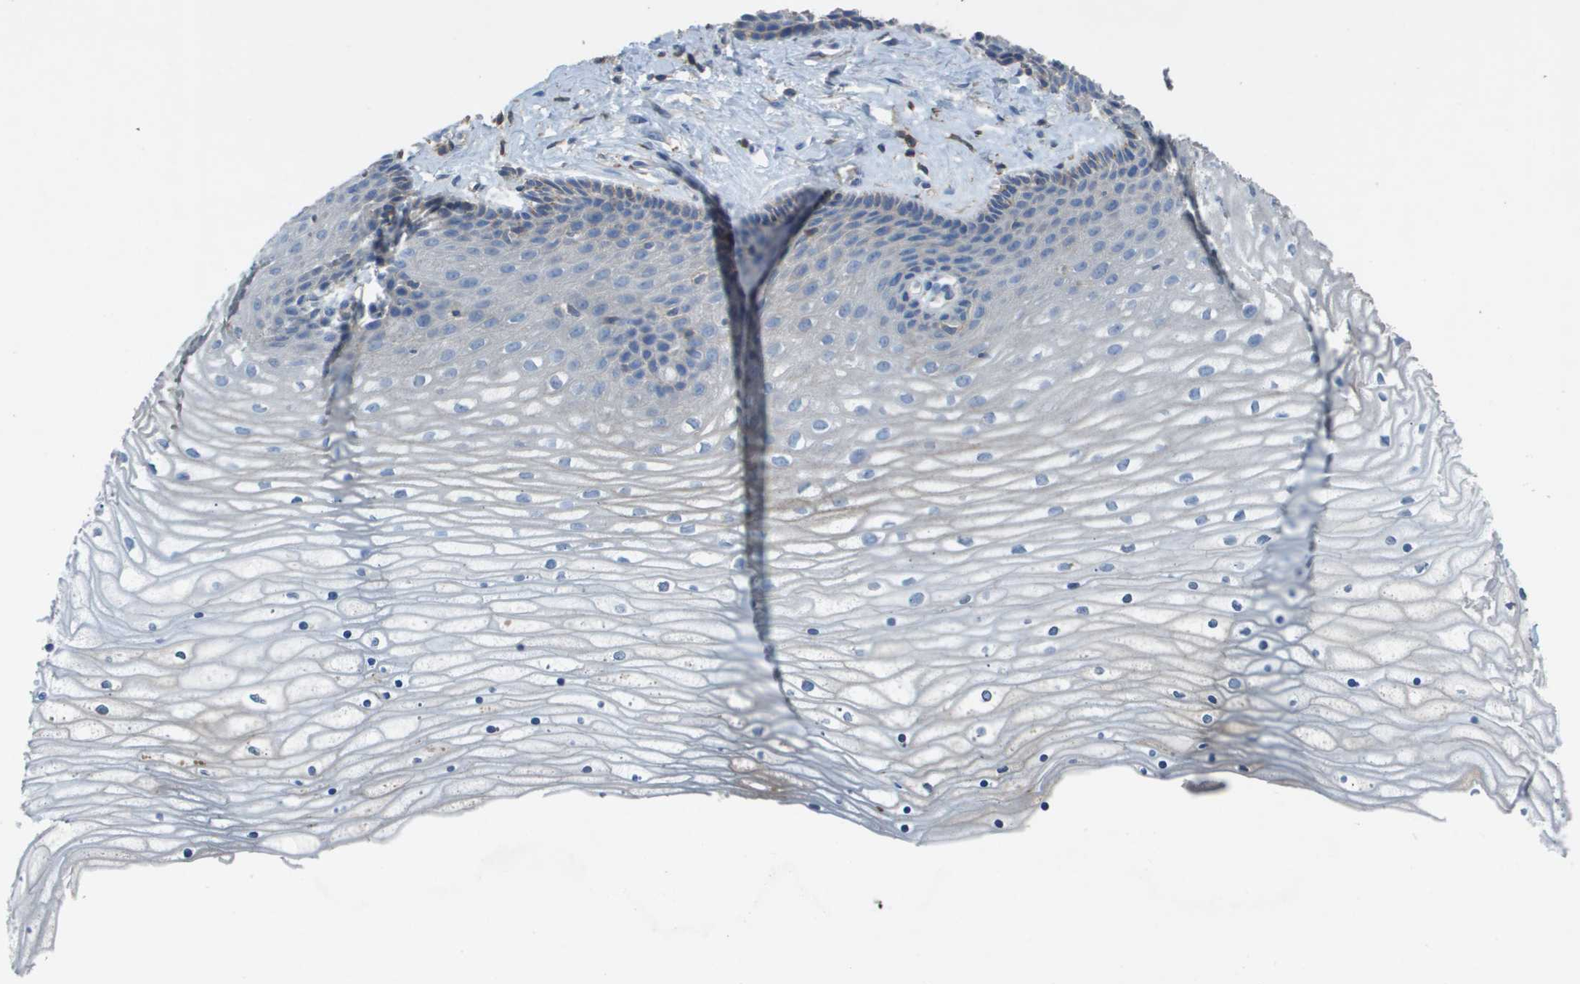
{"staining": {"intensity": "weak", "quantity": "<25%", "location": "cytoplasmic/membranous"}, "tissue": "cervix", "cell_type": "Glandular cells", "image_type": "normal", "snomed": [{"axis": "morphology", "description": "Normal tissue, NOS"}, {"axis": "topography", "description": "Cervix"}], "caption": "A high-resolution image shows IHC staining of normal cervix, which displays no significant staining in glandular cells.", "gene": "CLCA4", "patient": {"sex": "female", "age": 39}}